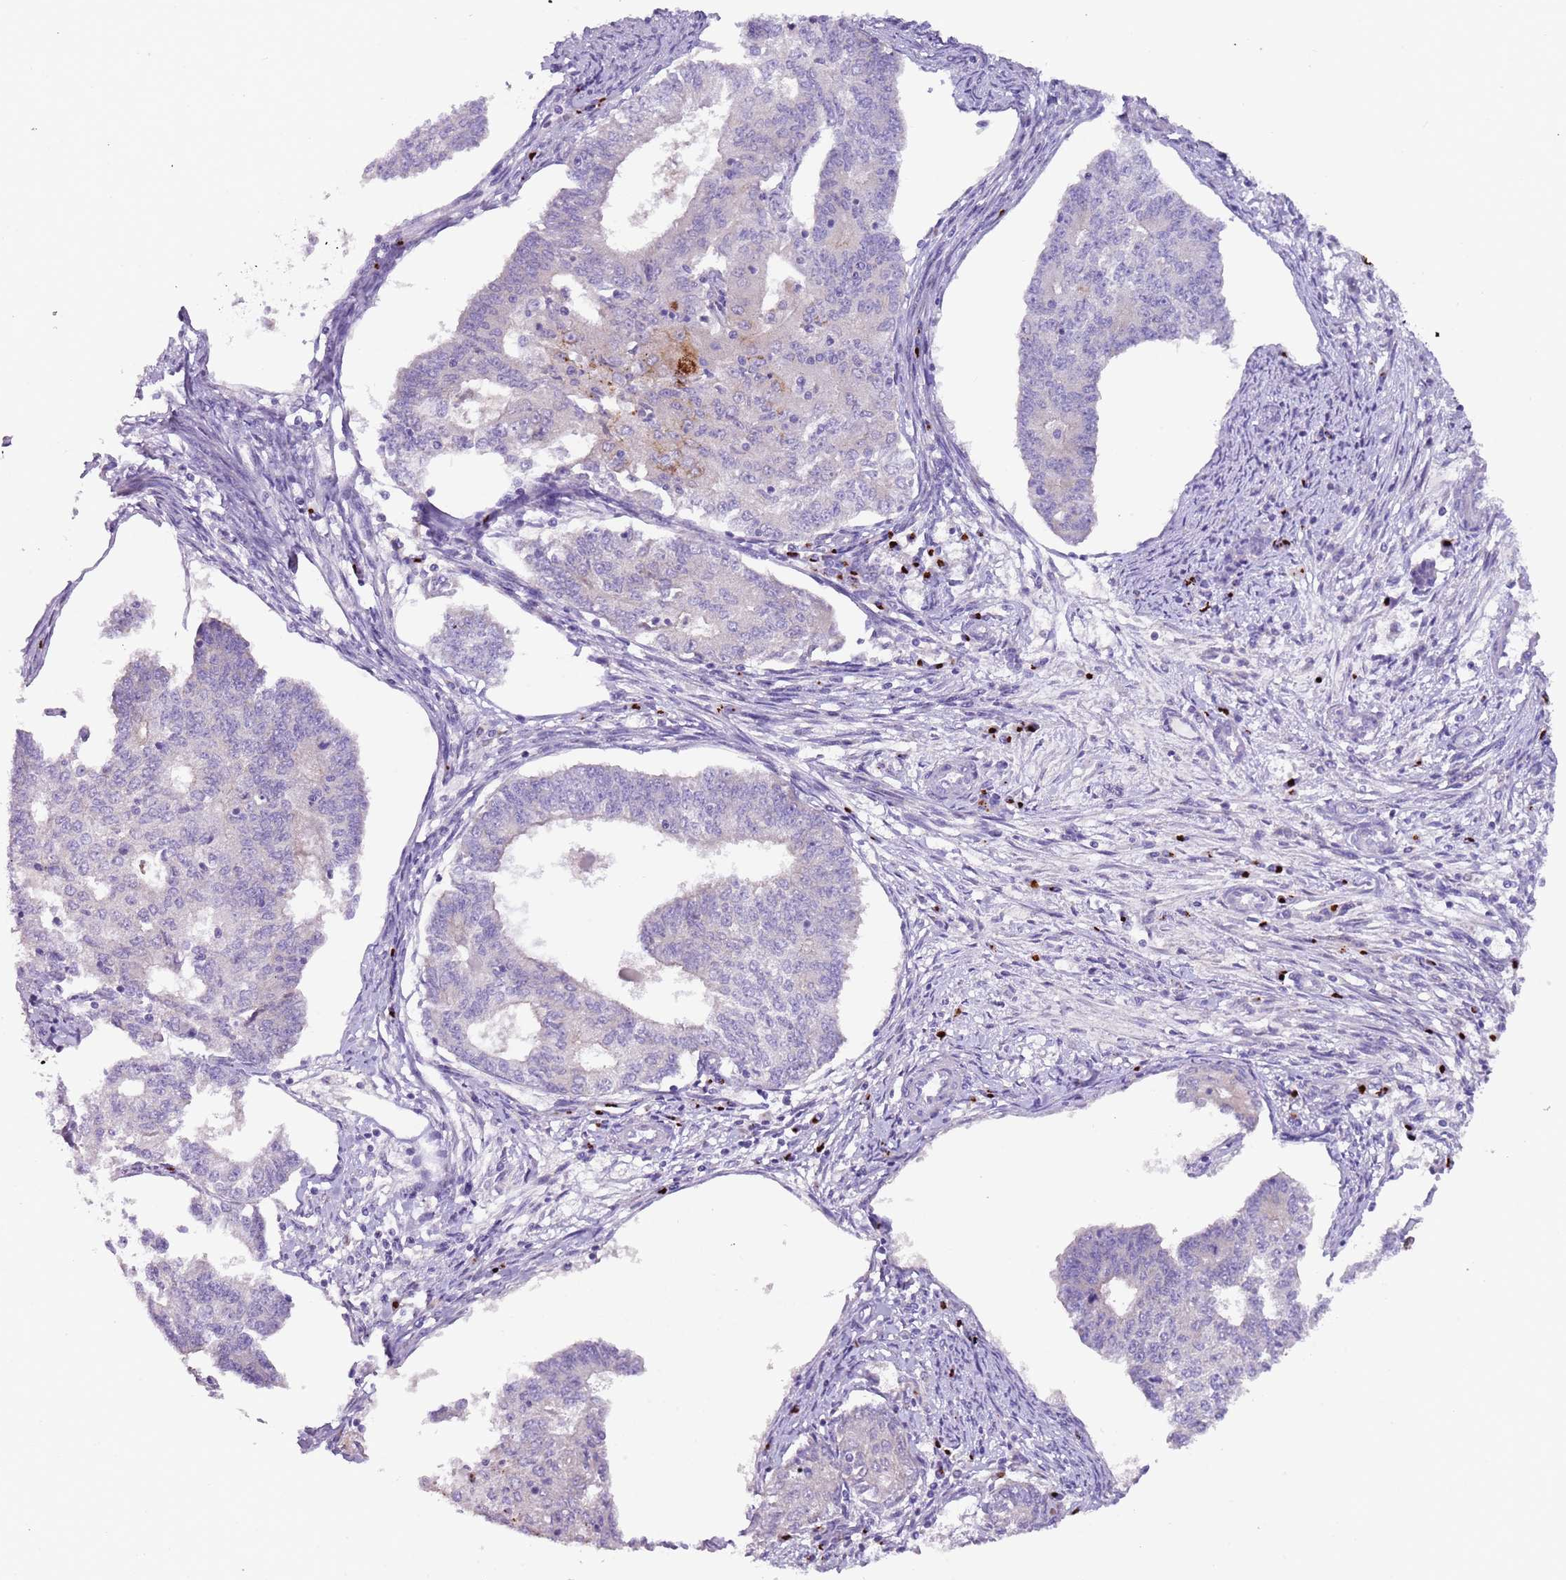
{"staining": {"intensity": "weak", "quantity": "<25%", "location": "cytoplasmic/membranous"}, "tissue": "endometrial cancer", "cell_type": "Tumor cells", "image_type": "cancer", "snomed": [{"axis": "morphology", "description": "Adenocarcinoma, NOS"}, {"axis": "topography", "description": "Endometrium"}], "caption": "IHC image of neoplastic tissue: endometrial cancer (adenocarcinoma) stained with DAB displays no significant protein expression in tumor cells. The staining was performed using DAB (3,3'-diaminobenzidine) to visualize the protein expression in brown, while the nuclei were stained in blue with hematoxylin (Magnification: 20x).", "gene": "C2CD3", "patient": {"sex": "female", "age": 56}}